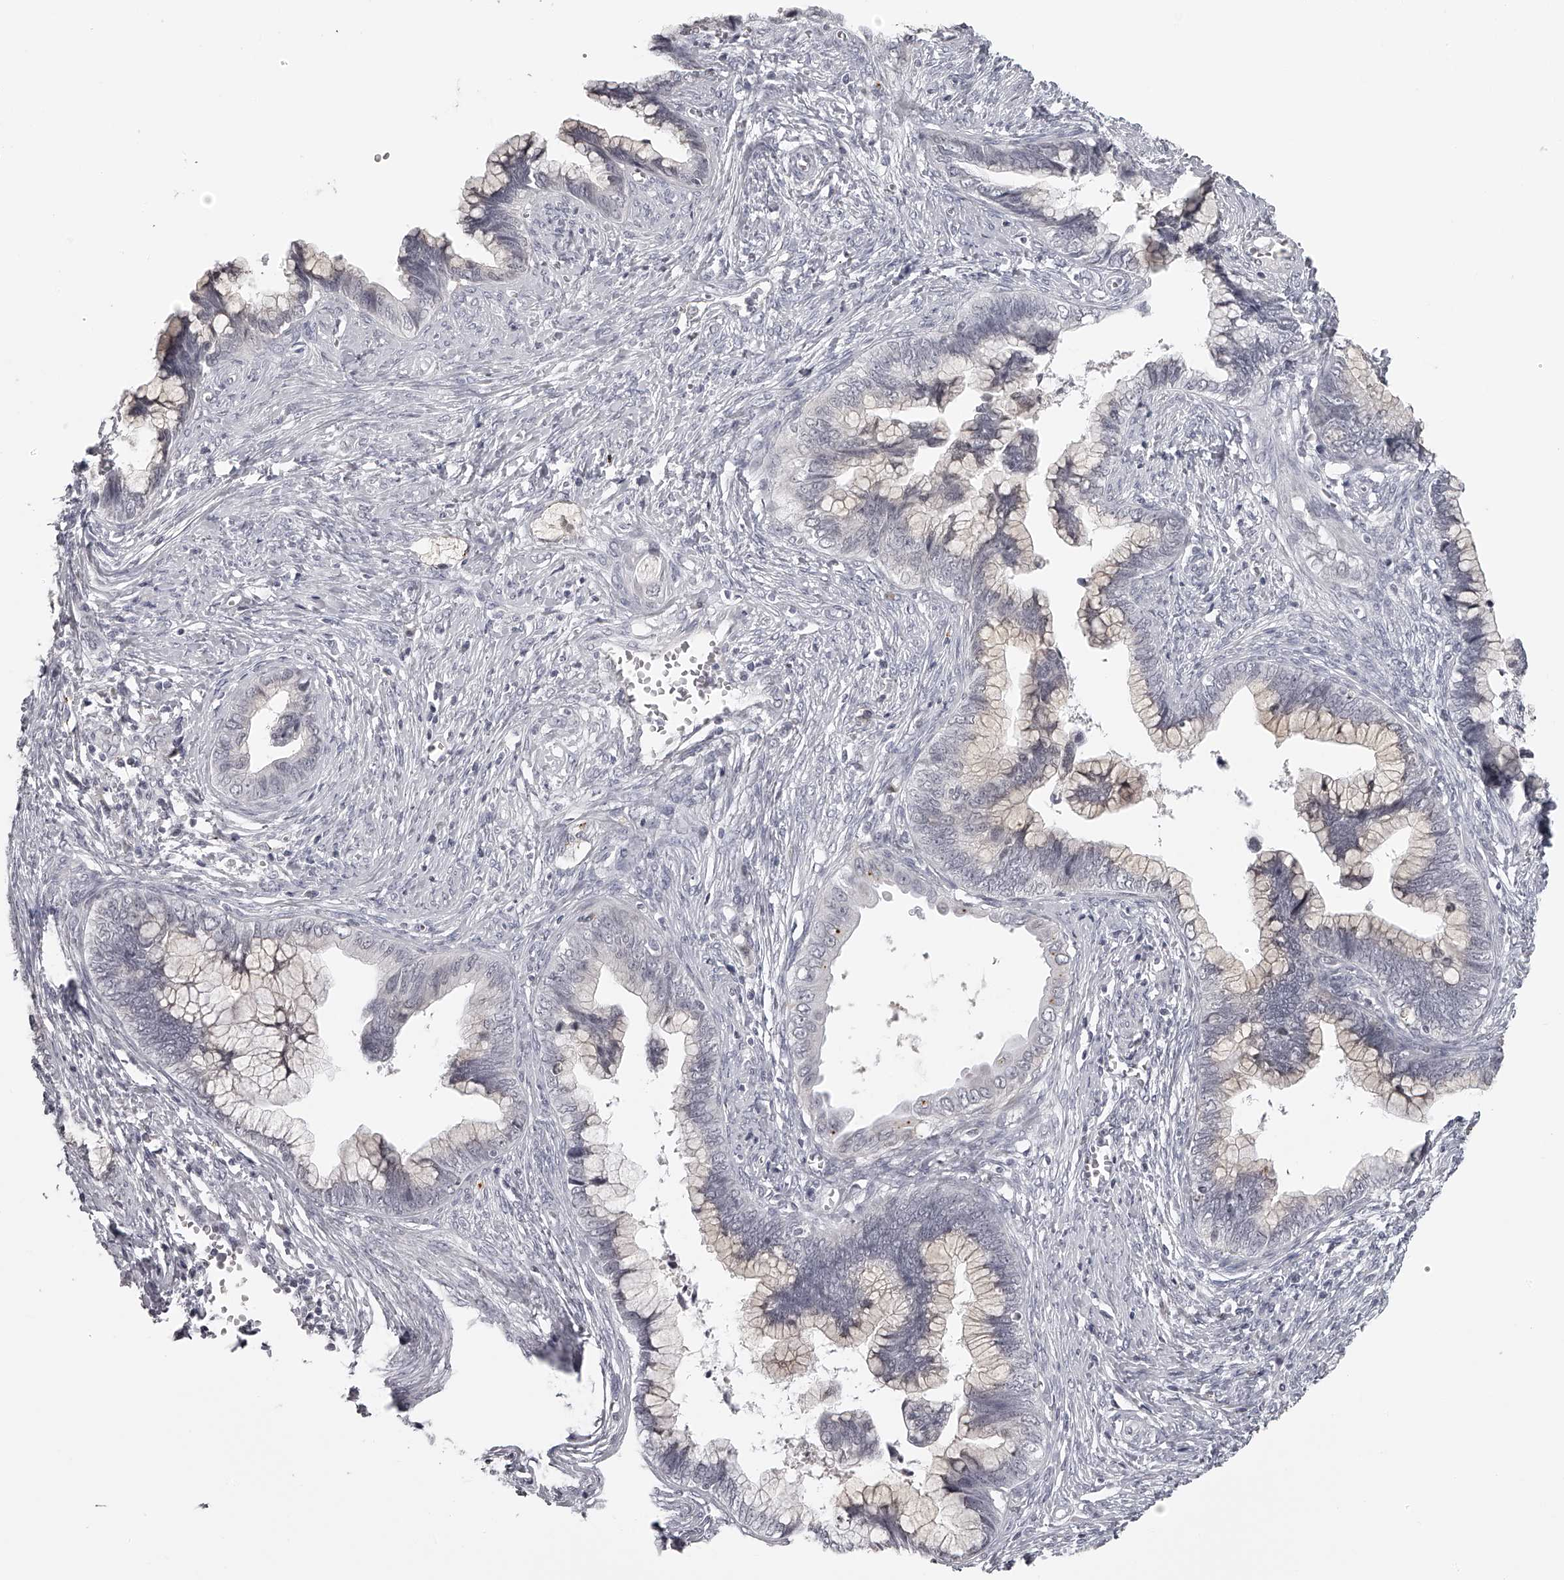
{"staining": {"intensity": "negative", "quantity": "none", "location": "none"}, "tissue": "cervical cancer", "cell_type": "Tumor cells", "image_type": "cancer", "snomed": [{"axis": "morphology", "description": "Adenocarcinoma, NOS"}, {"axis": "topography", "description": "Cervix"}], "caption": "Tumor cells are negative for protein expression in human adenocarcinoma (cervical).", "gene": "RNF220", "patient": {"sex": "female", "age": 44}}